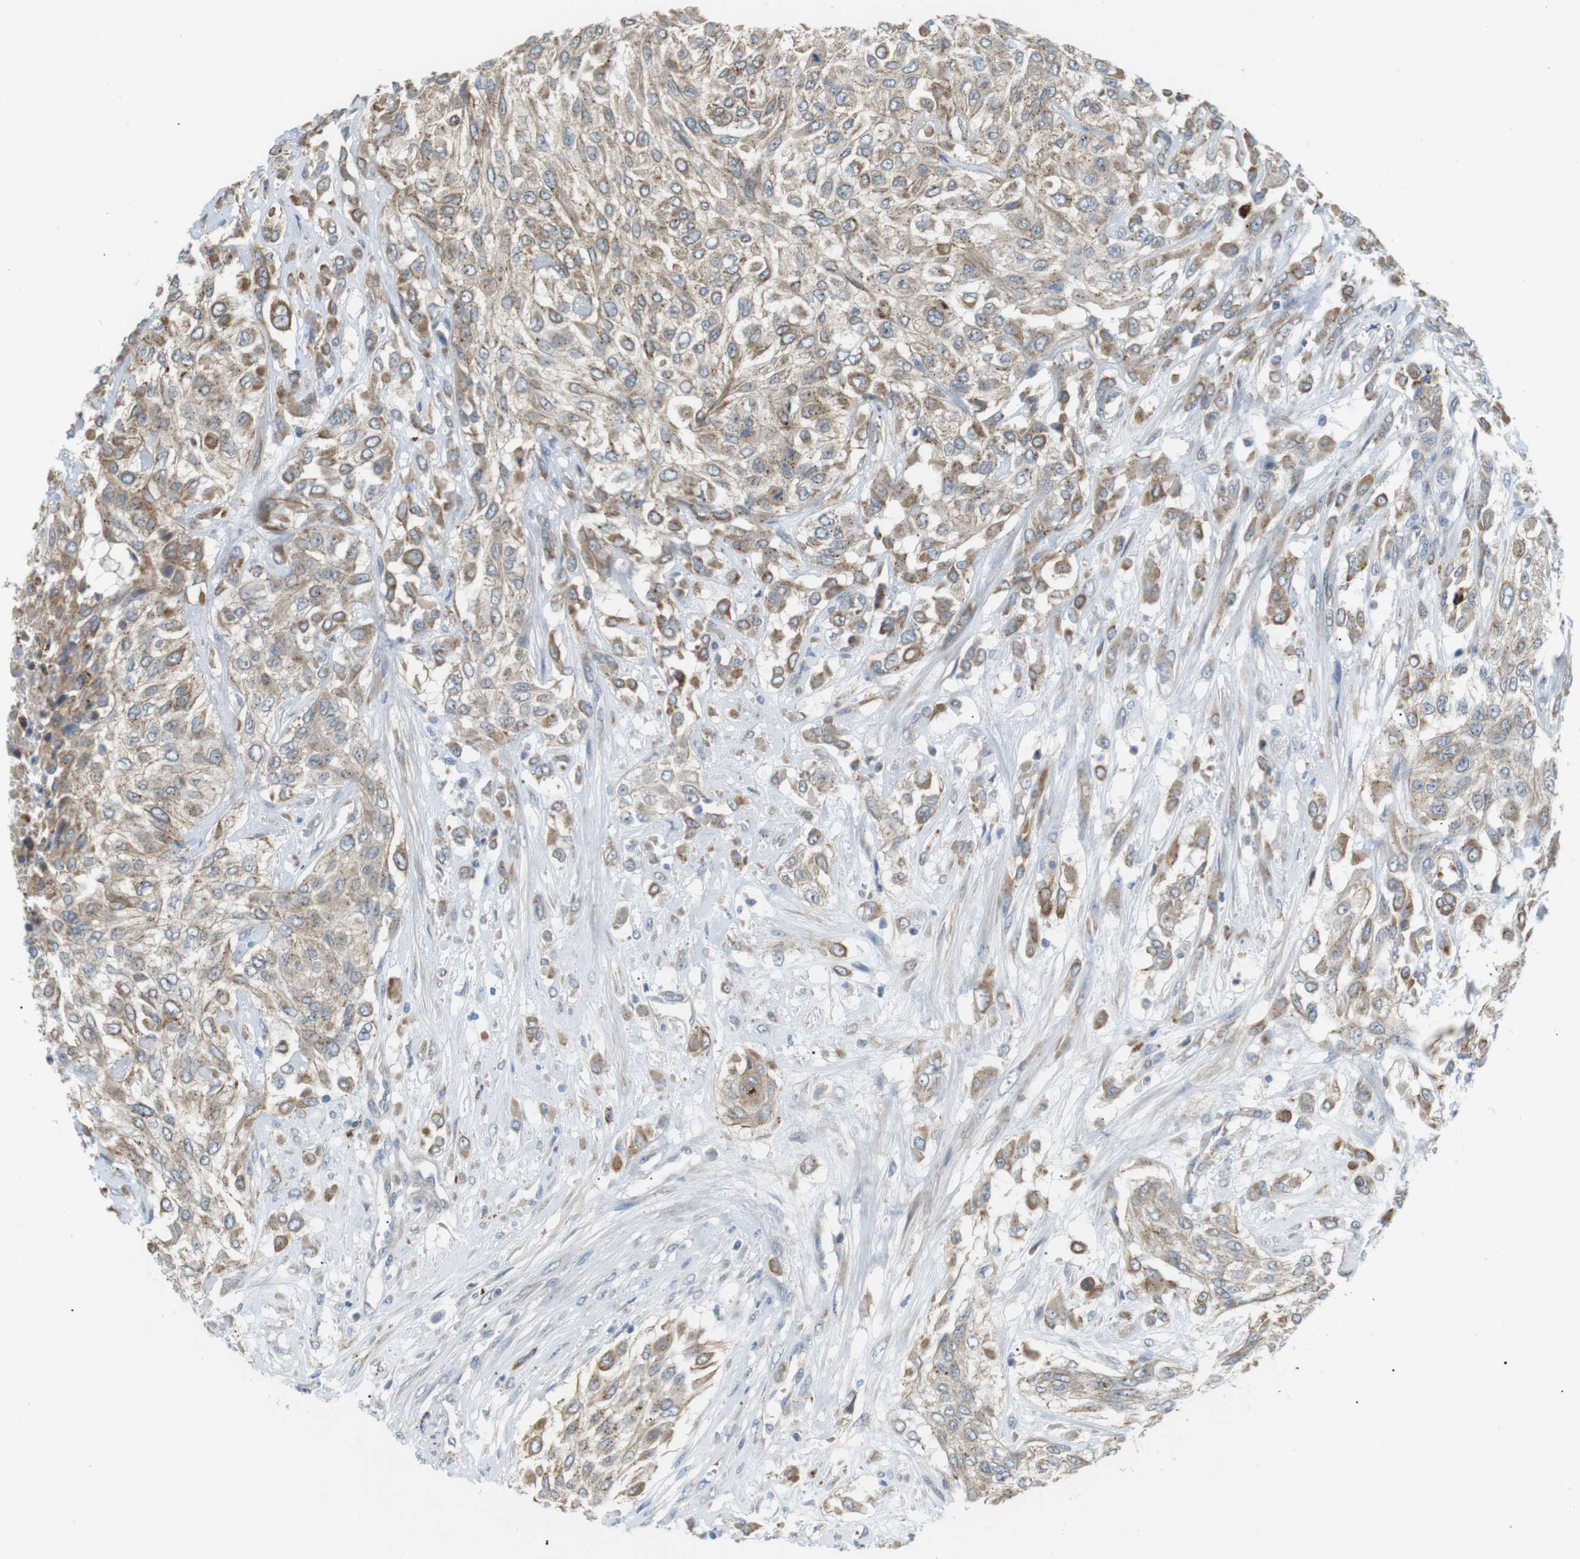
{"staining": {"intensity": "moderate", "quantity": ">75%", "location": "cytoplasmic/membranous"}, "tissue": "urothelial cancer", "cell_type": "Tumor cells", "image_type": "cancer", "snomed": [{"axis": "morphology", "description": "Urothelial carcinoma, High grade"}, {"axis": "topography", "description": "Urinary bladder"}], "caption": "Urothelial cancer stained with immunohistochemistry (IHC) displays moderate cytoplasmic/membranous staining in approximately >75% of tumor cells.", "gene": "B4GALNT2", "patient": {"sex": "male", "age": 57}}